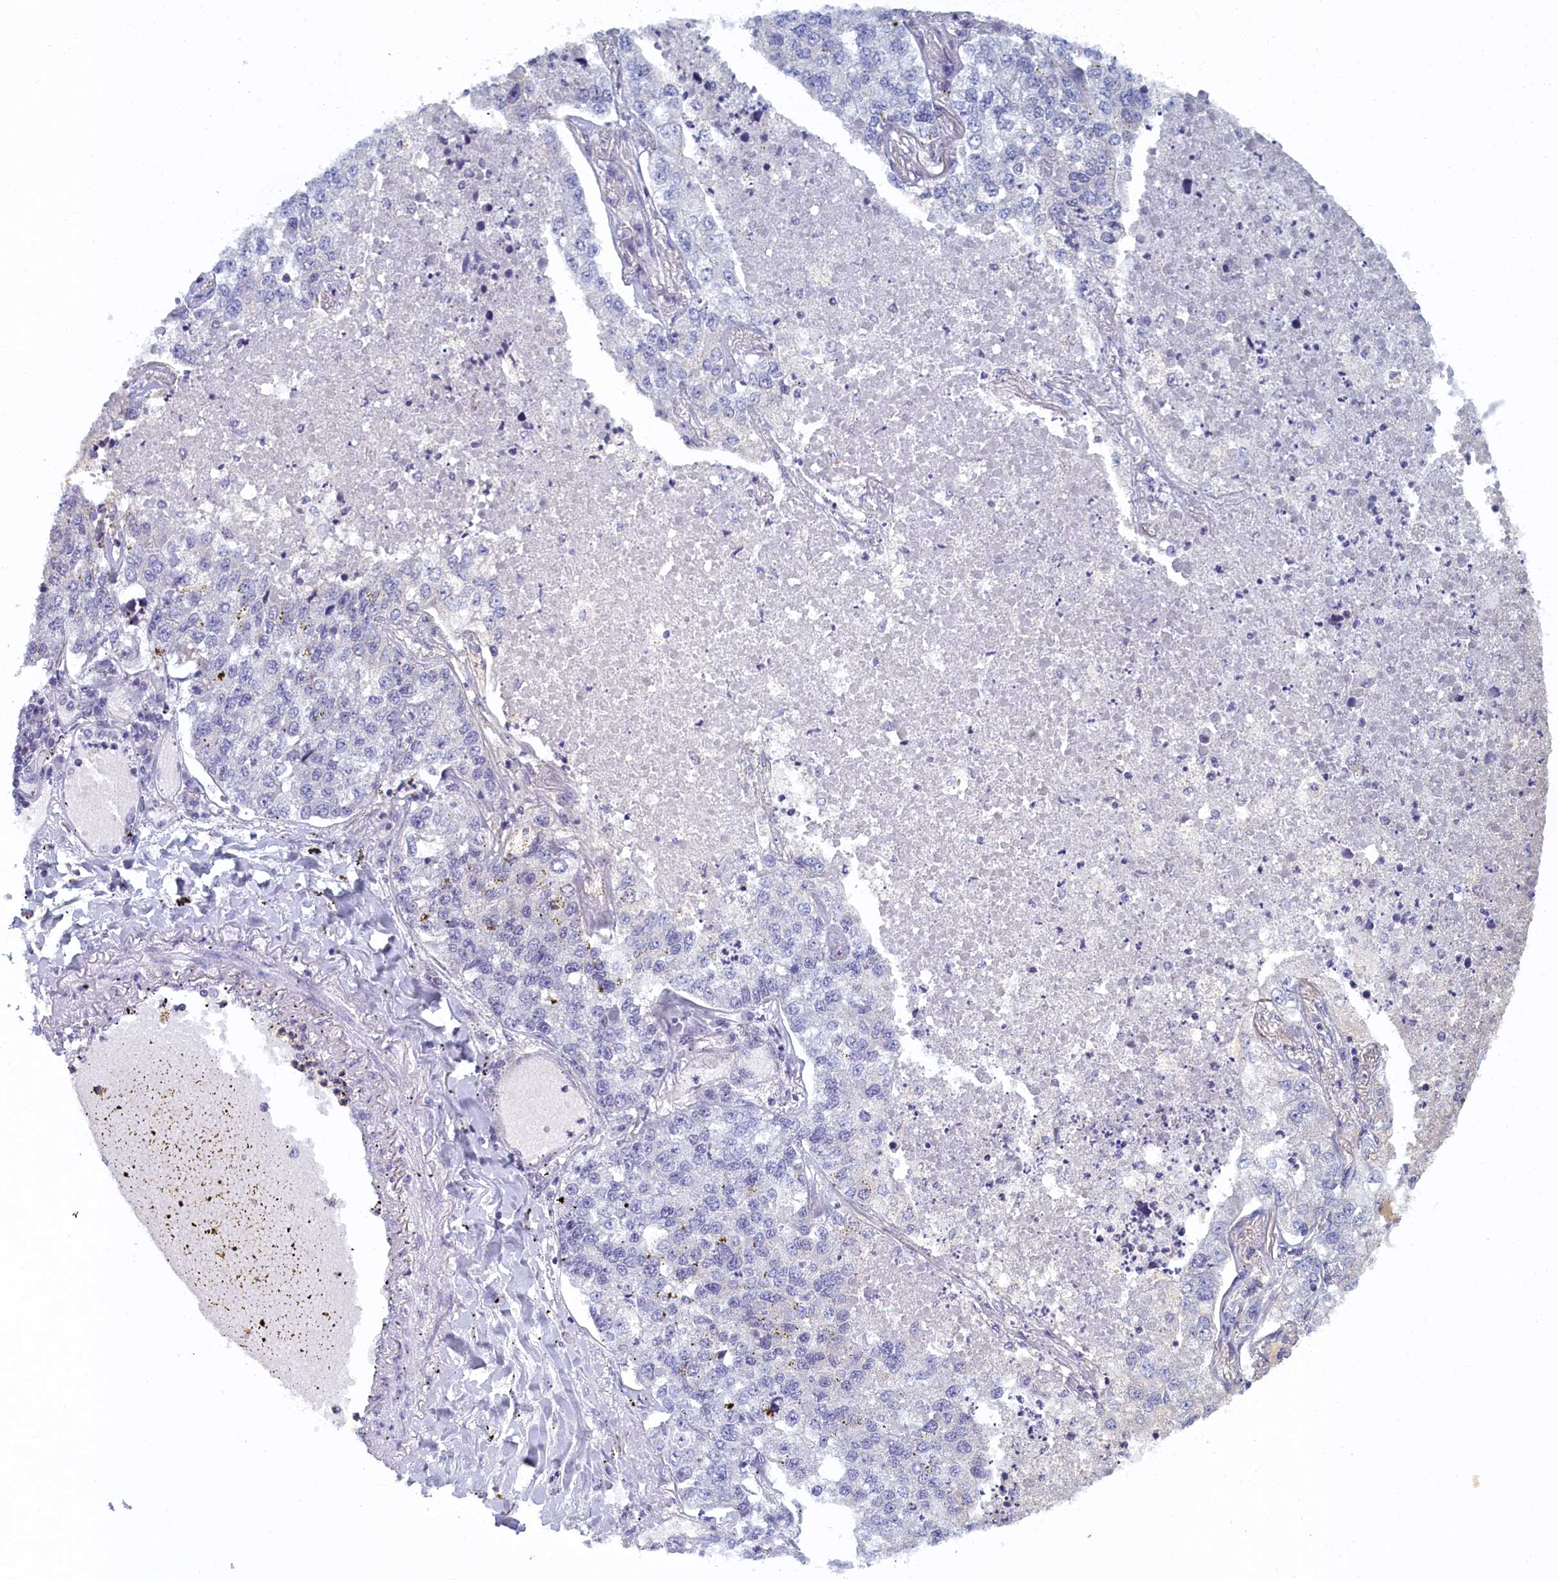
{"staining": {"intensity": "negative", "quantity": "none", "location": "none"}, "tissue": "lung cancer", "cell_type": "Tumor cells", "image_type": "cancer", "snomed": [{"axis": "morphology", "description": "Adenocarcinoma, NOS"}, {"axis": "topography", "description": "Lung"}], "caption": "There is no significant expression in tumor cells of lung cancer (adenocarcinoma).", "gene": "DNAJC17", "patient": {"sex": "male", "age": 49}}